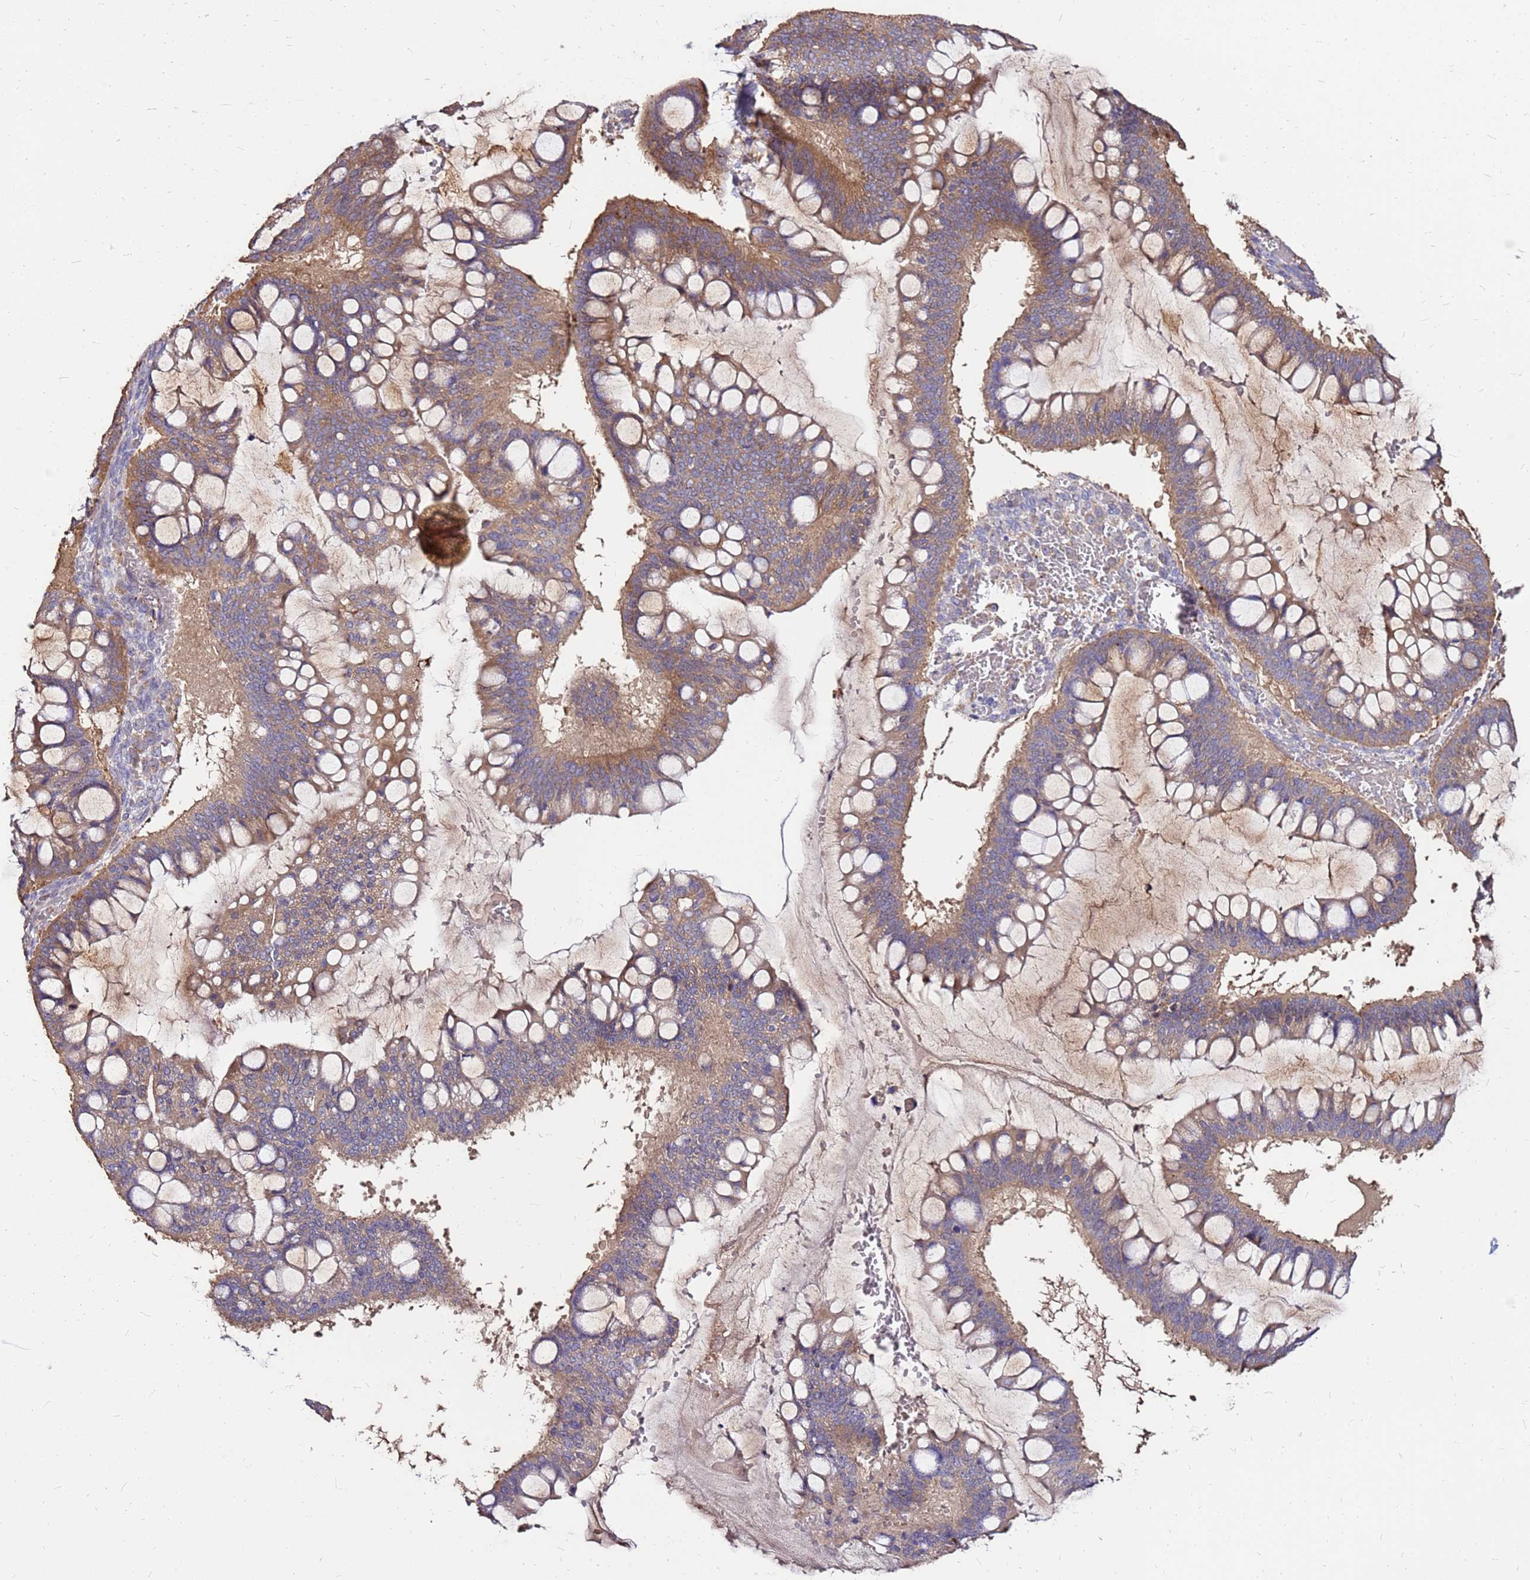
{"staining": {"intensity": "moderate", "quantity": ">75%", "location": "cytoplasmic/membranous"}, "tissue": "ovarian cancer", "cell_type": "Tumor cells", "image_type": "cancer", "snomed": [{"axis": "morphology", "description": "Cystadenocarcinoma, mucinous, NOS"}, {"axis": "topography", "description": "Ovary"}], "caption": "Immunohistochemical staining of ovarian cancer demonstrates moderate cytoplasmic/membranous protein staining in approximately >75% of tumor cells.", "gene": "EXD3", "patient": {"sex": "female", "age": 73}}